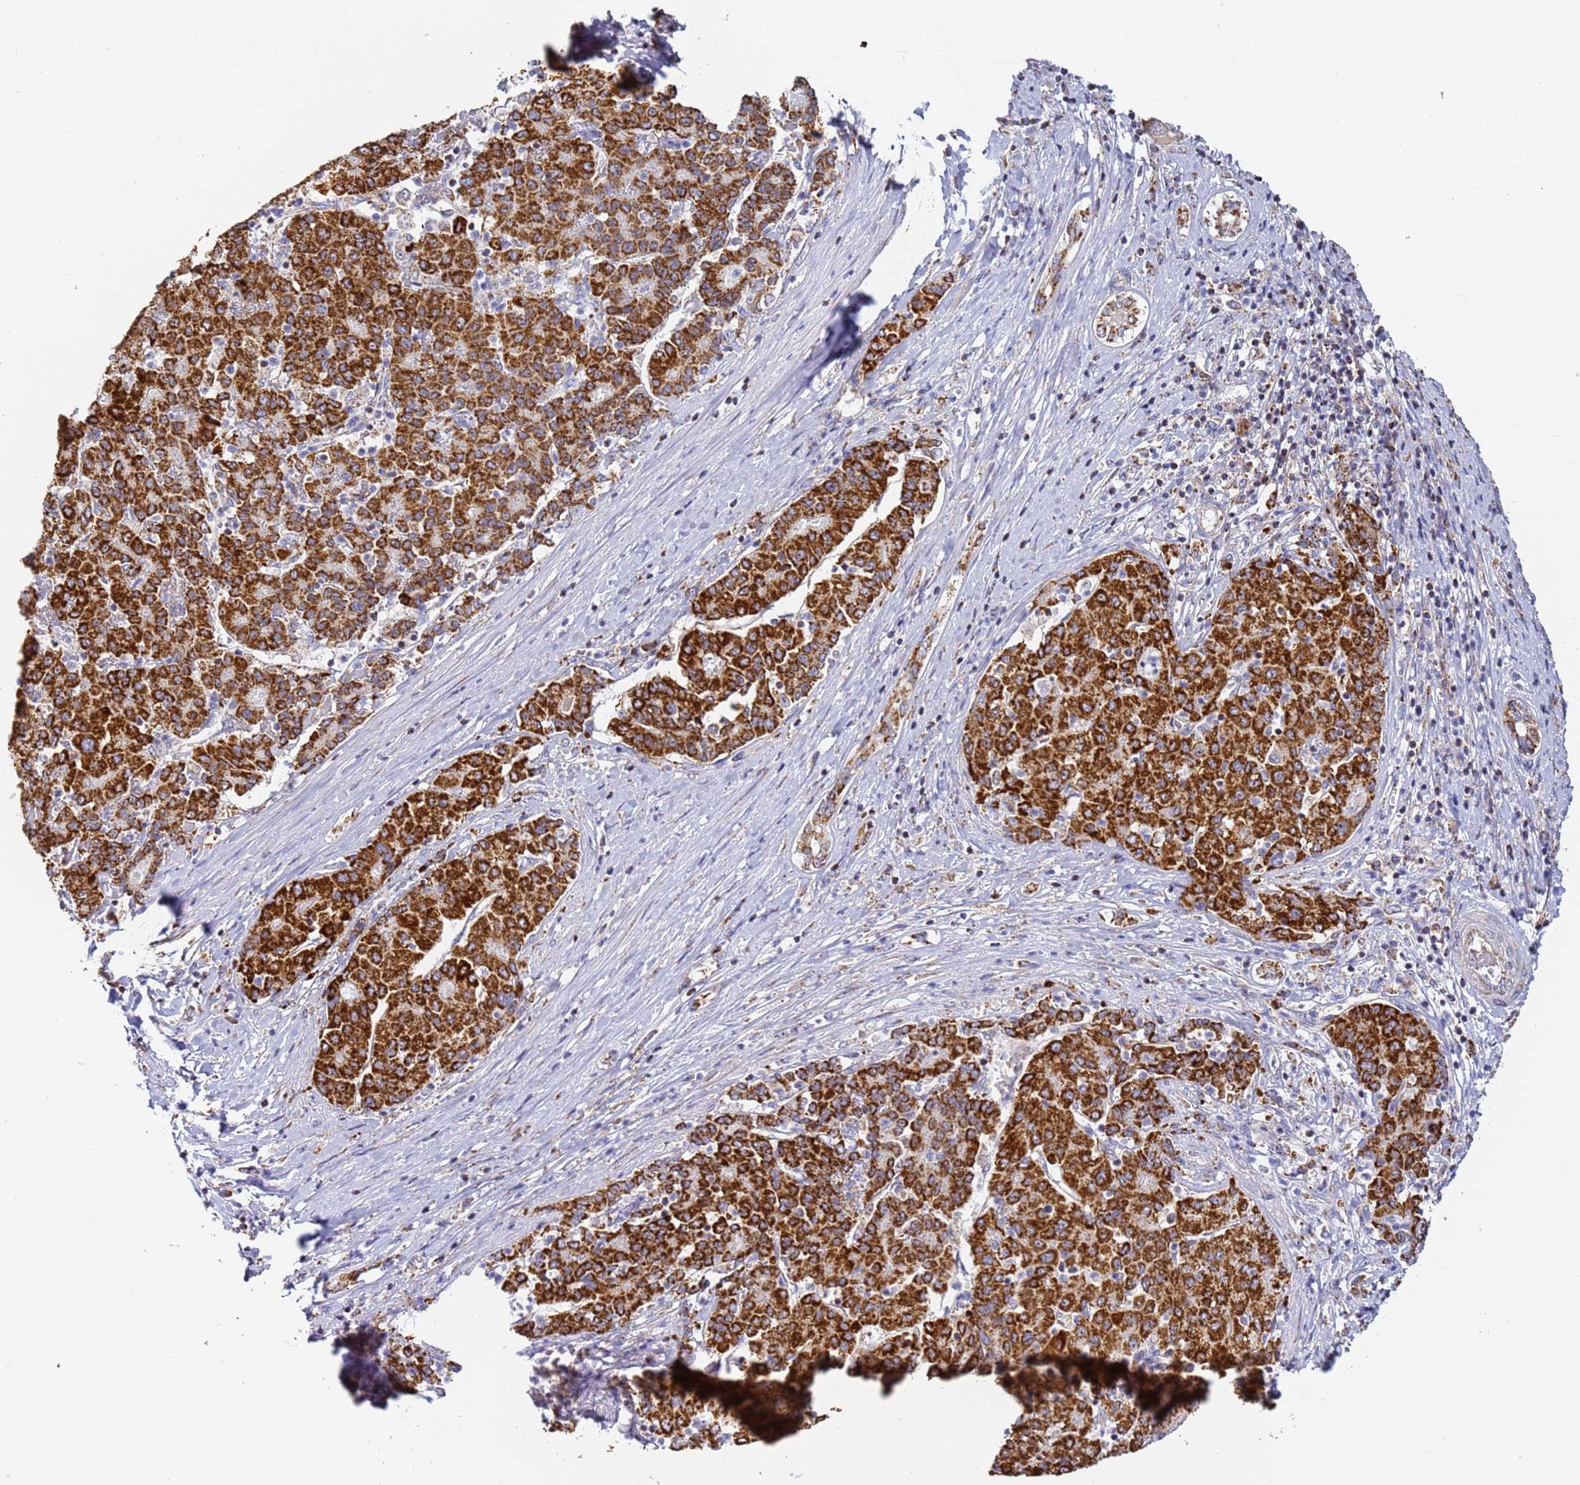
{"staining": {"intensity": "strong", "quantity": ">75%", "location": "cytoplasmic/membranous"}, "tissue": "liver cancer", "cell_type": "Tumor cells", "image_type": "cancer", "snomed": [{"axis": "morphology", "description": "Carcinoma, Hepatocellular, NOS"}, {"axis": "topography", "description": "Liver"}], "caption": "This is a micrograph of immunohistochemistry (IHC) staining of liver cancer, which shows strong positivity in the cytoplasmic/membranous of tumor cells.", "gene": "FRG2C", "patient": {"sex": "male", "age": 65}}